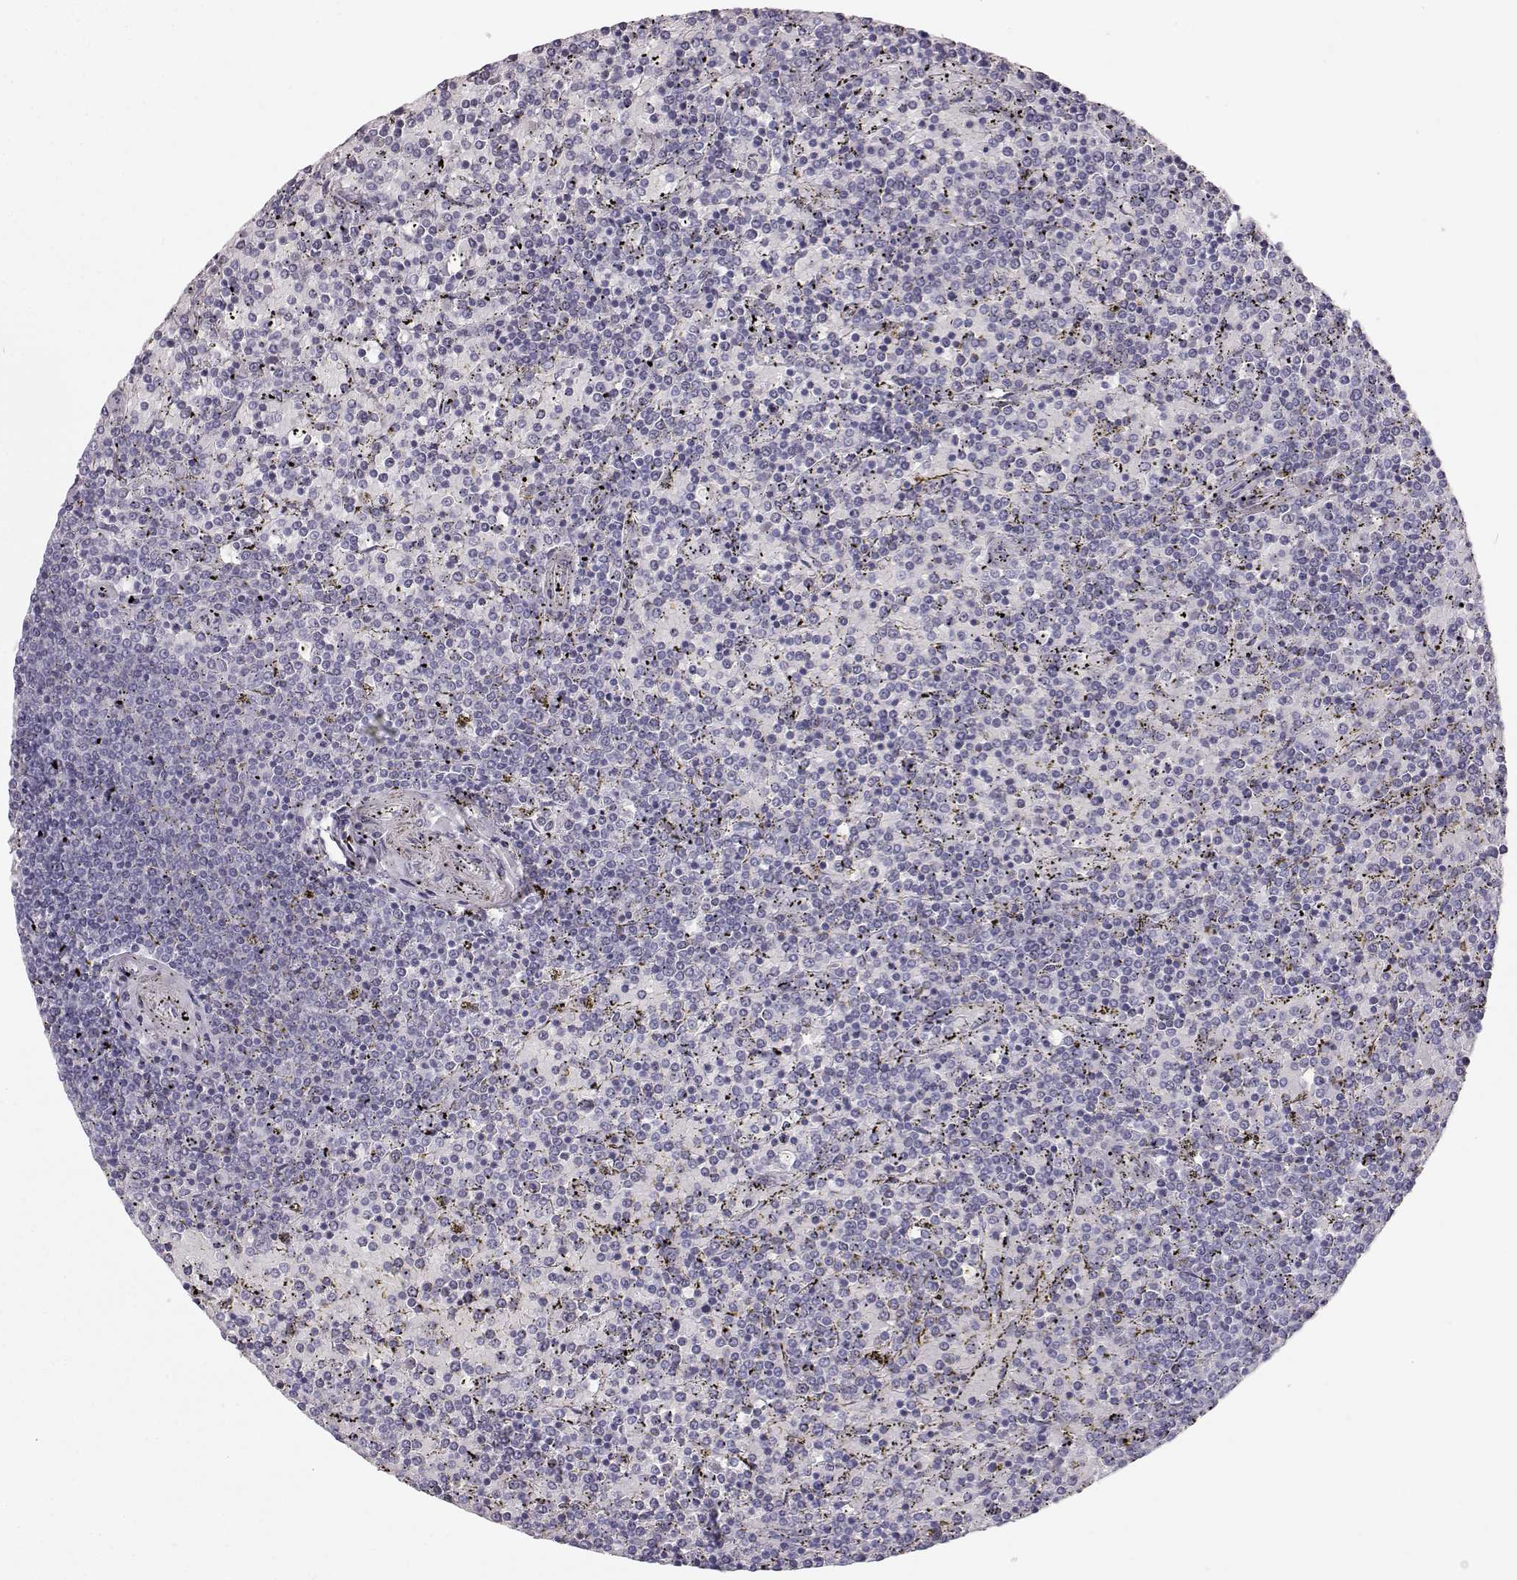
{"staining": {"intensity": "negative", "quantity": "none", "location": "none"}, "tissue": "lymphoma", "cell_type": "Tumor cells", "image_type": "cancer", "snomed": [{"axis": "morphology", "description": "Malignant lymphoma, non-Hodgkin's type, Low grade"}, {"axis": "topography", "description": "Spleen"}], "caption": "There is no significant positivity in tumor cells of lymphoma. Brightfield microscopy of immunohistochemistry (IHC) stained with DAB (3,3'-diaminobenzidine) (brown) and hematoxylin (blue), captured at high magnification.", "gene": "KRTAP16-1", "patient": {"sex": "female", "age": 77}}